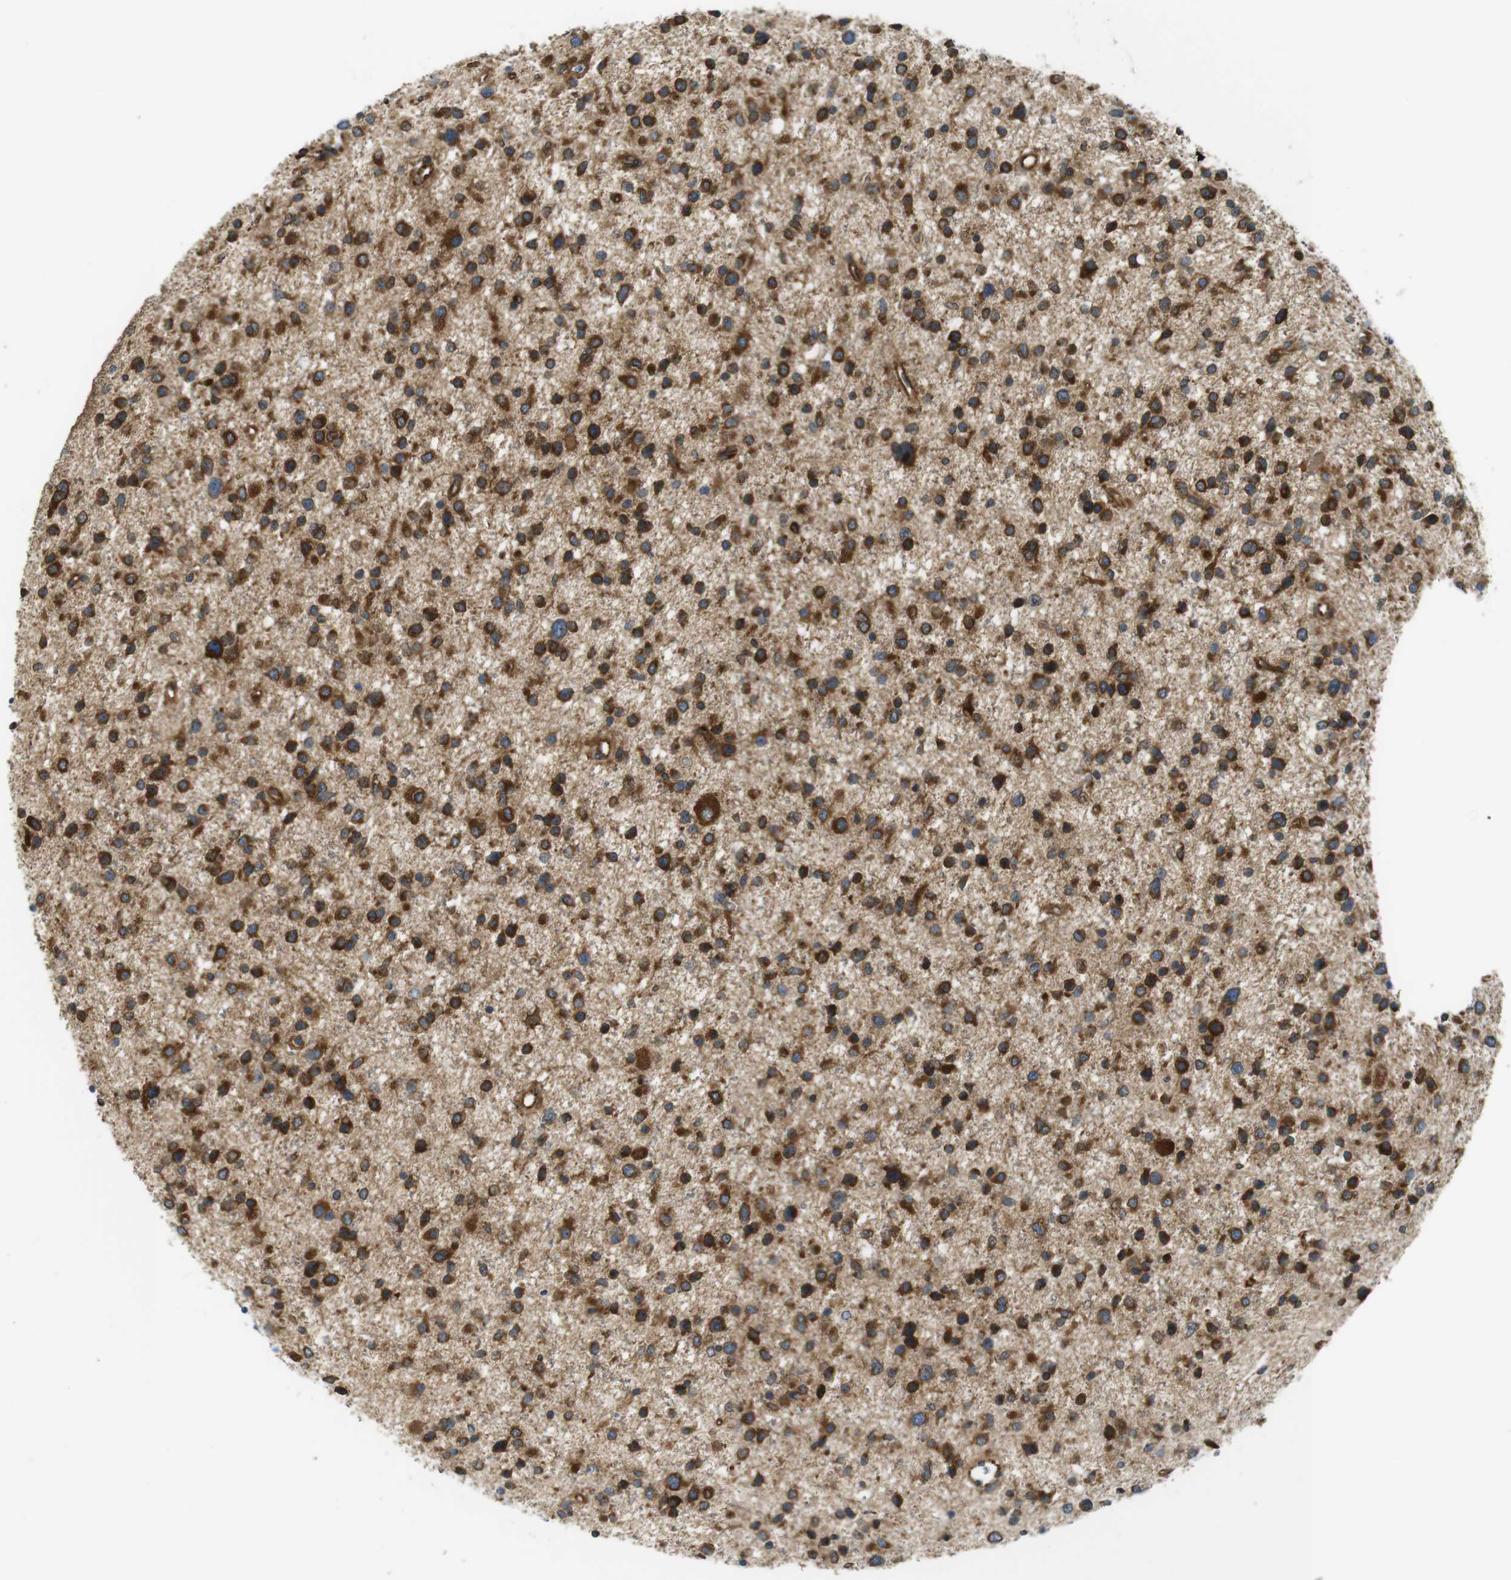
{"staining": {"intensity": "strong", "quantity": ">75%", "location": "cytoplasmic/membranous"}, "tissue": "glioma", "cell_type": "Tumor cells", "image_type": "cancer", "snomed": [{"axis": "morphology", "description": "Glioma, malignant, Low grade"}, {"axis": "topography", "description": "Brain"}], "caption": "DAB (3,3'-diaminobenzidine) immunohistochemical staining of human malignant low-grade glioma displays strong cytoplasmic/membranous protein positivity in about >75% of tumor cells.", "gene": "TSC1", "patient": {"sex": "female", "age": 37}}